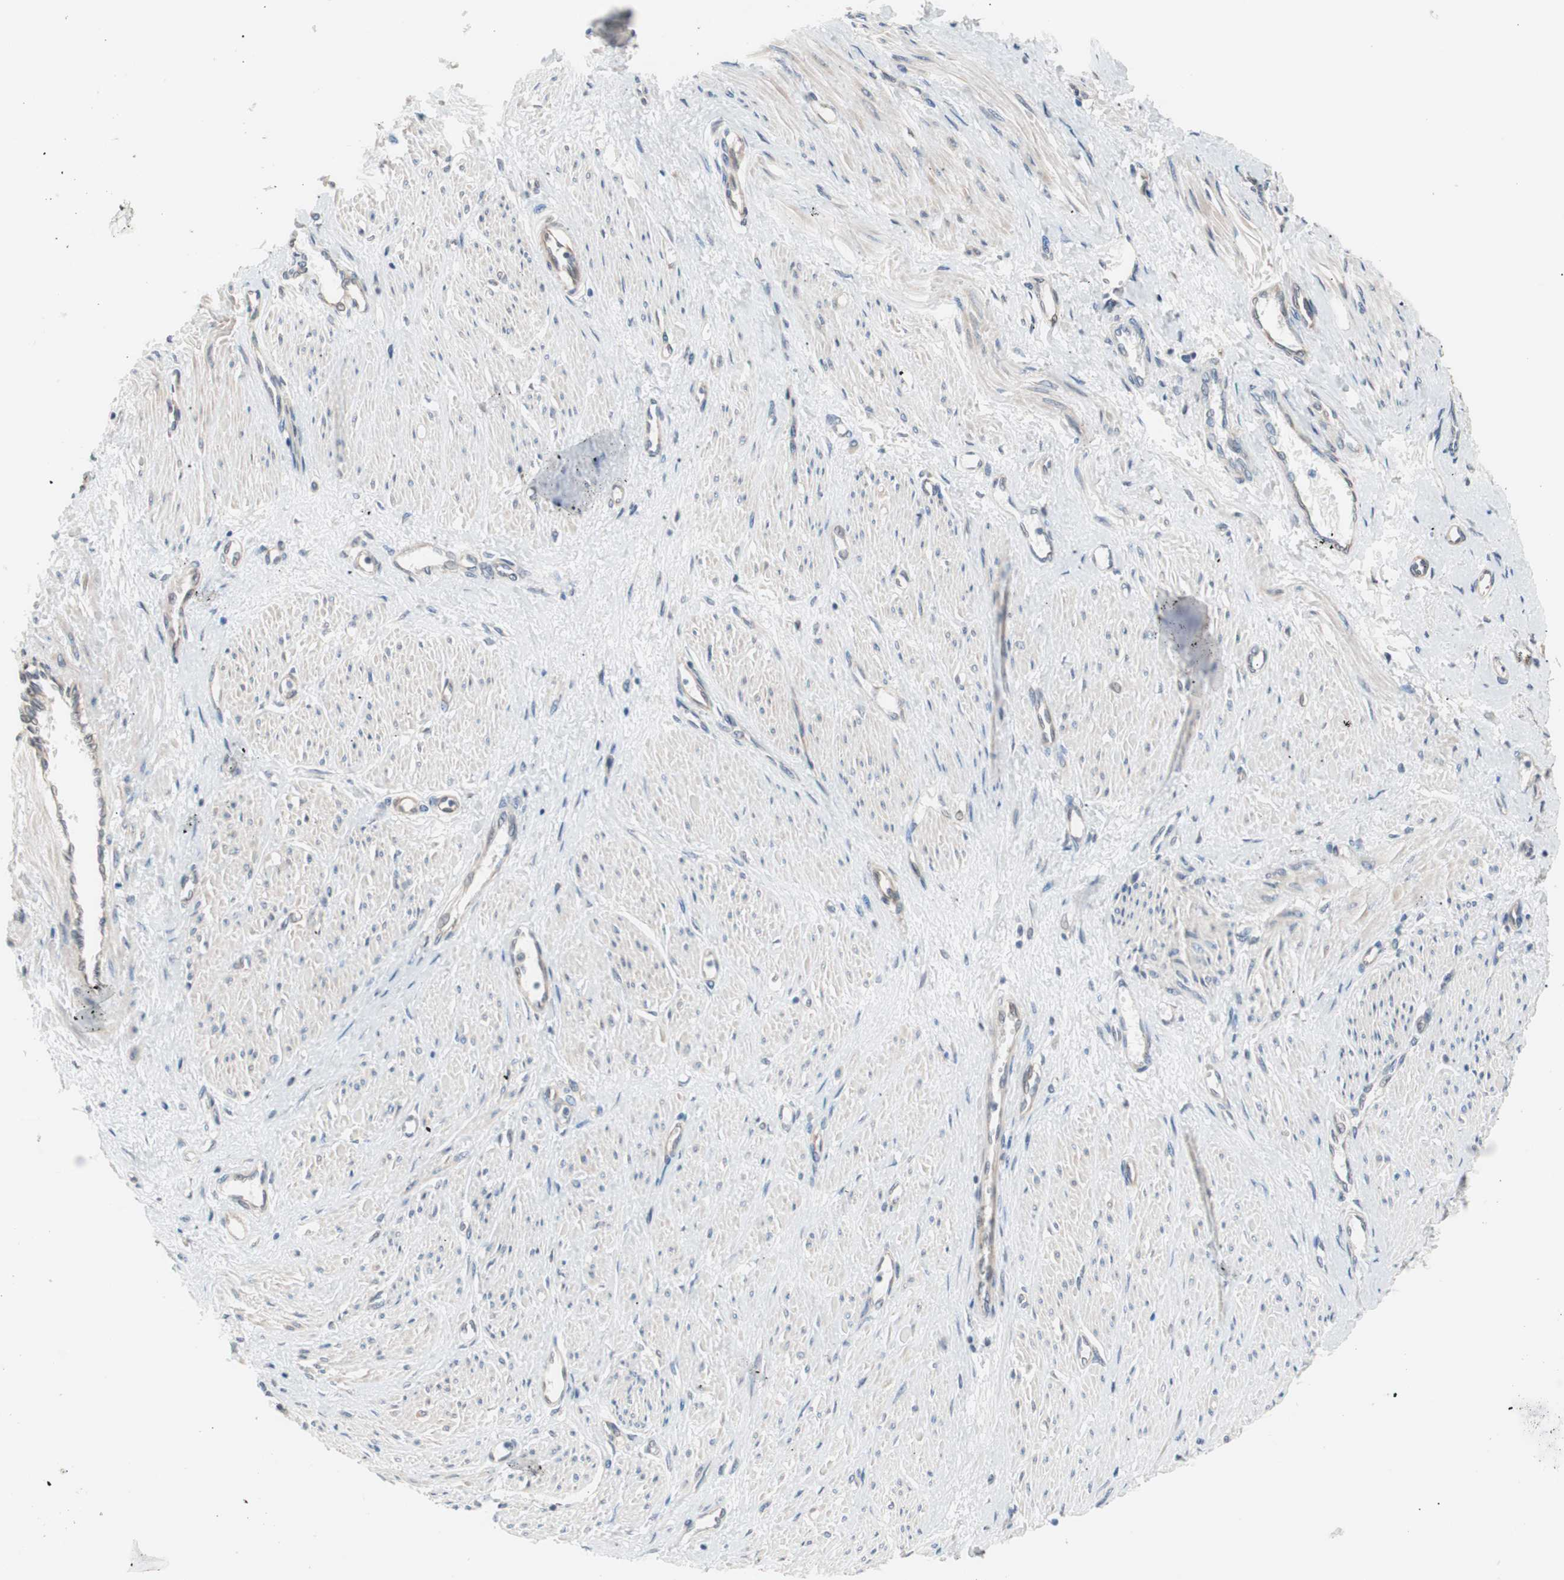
{"staining": {"intensity": "weak", "quantity": "25%-75%", "location": "cytoplasmic/membranous"}, "tissue": "smooth muscle", "cell_type": "Smooth muscle cells", "image_type": "normal", "snomed": [{"axis": "morphology", "description": "Normal tissue, NOS"}, {"axis": "topography", "description": "Smooth muscle"}, {"axis": "topography", "description": "Uterus"}], "caption": "Smooth muscle was stained to show a protein in brown. There is low levels of weak cytoplasmic/membranous staining in approximately 25%-75% of smooth muscle cells.", "gene": "SMG1", "patient": {"sex": "female", "age": 39}}